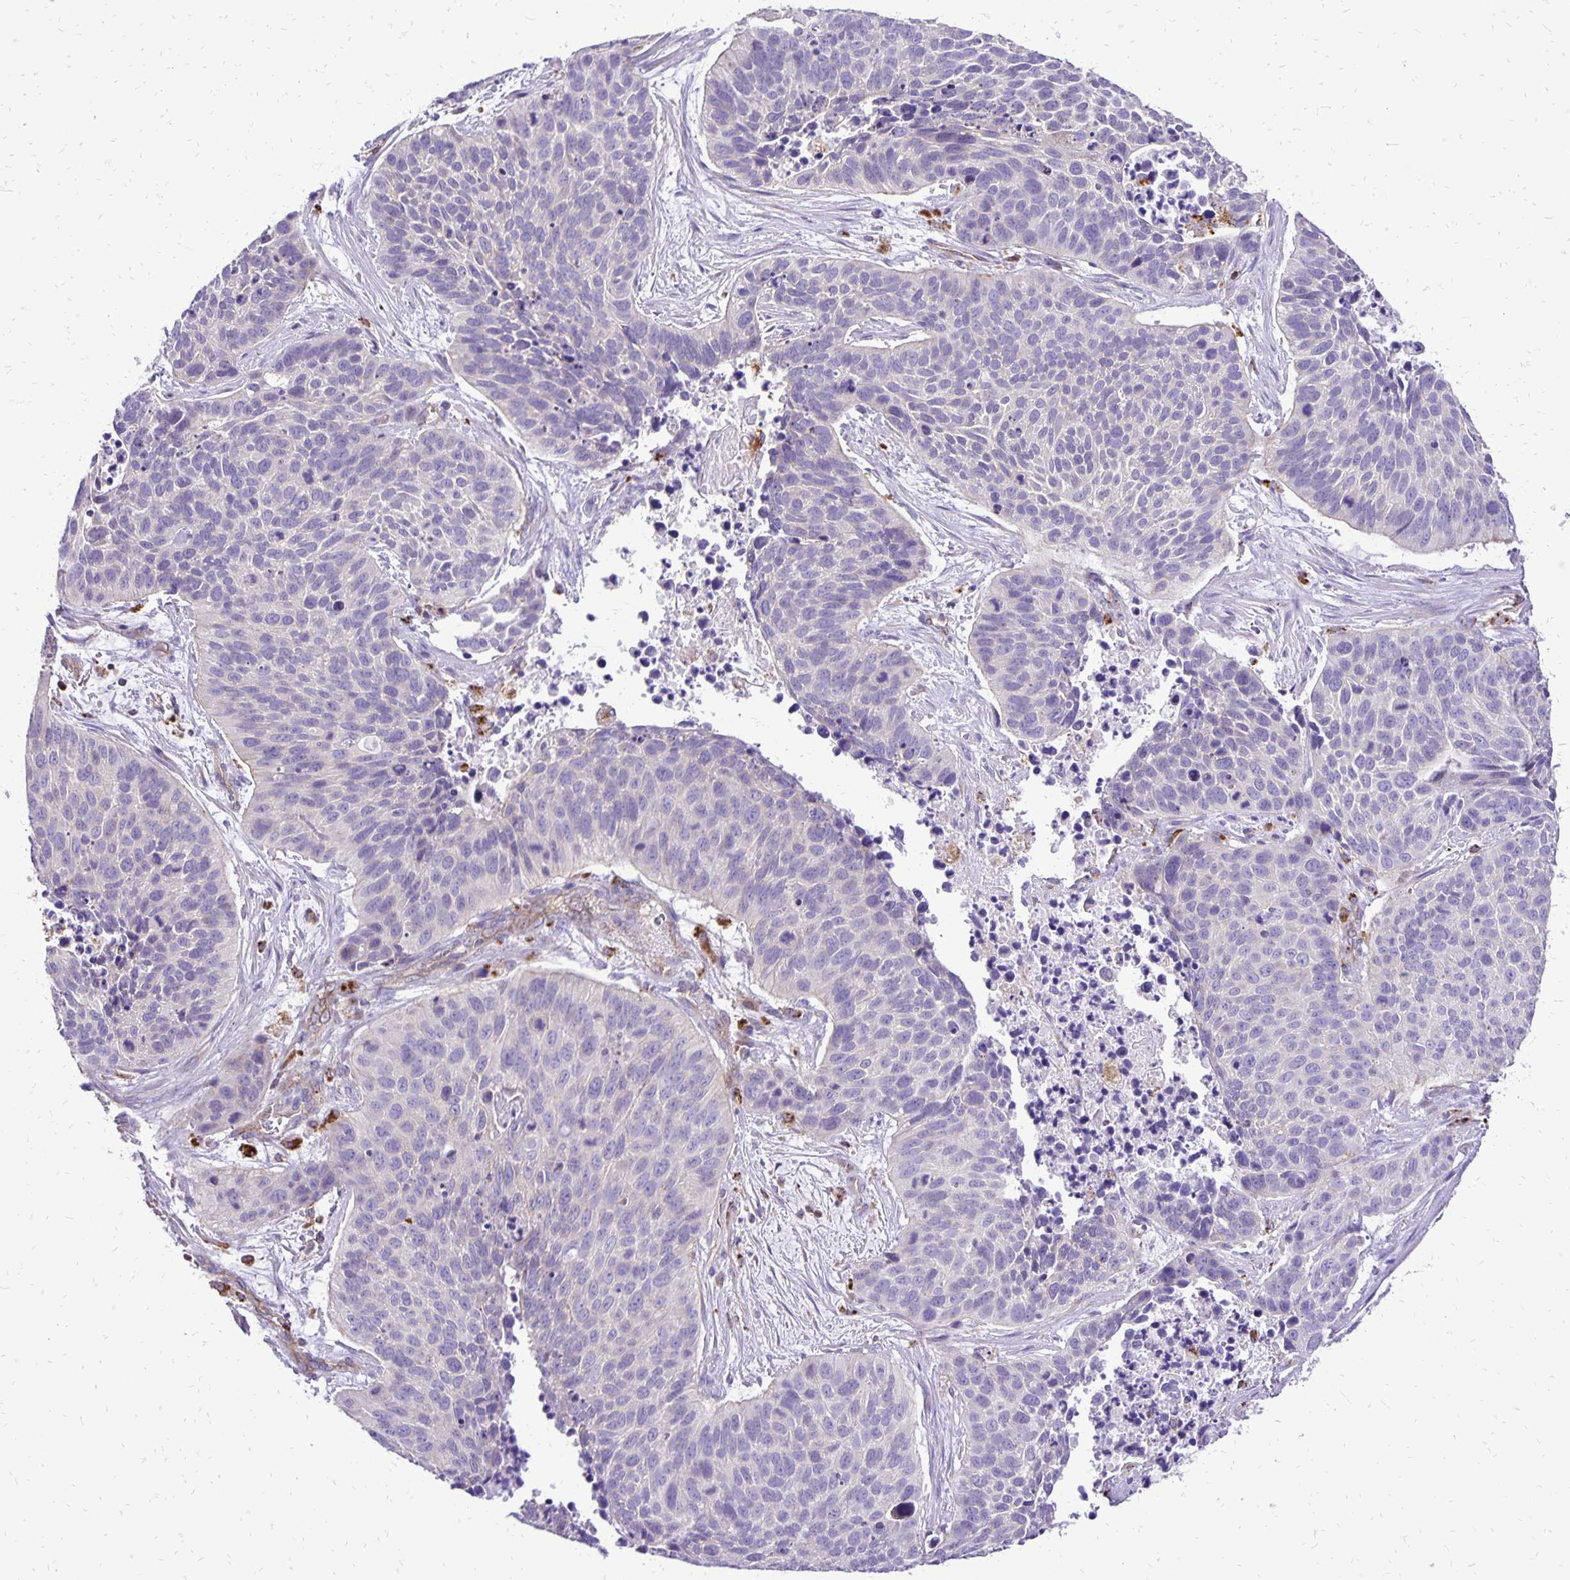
{"staining": {"intensity": "negative", "quantity": "none", "location": "none"}, "tissue": "lung cancer", "cell_type": "Tumor cells", "image_type": "cancer", "snomed": [{"axis": "morphology", "description": "Squamous cell carcinoma, NOS"}, {"axis": "topography", "description": "Lung"}], "caption": "Lung squamous cell carcinoma was stained to show a protein in brown. There is no significant positivity in tumor cells.", "gene": "EIF5A", "patient": {"sex": "male", "age": 62}}